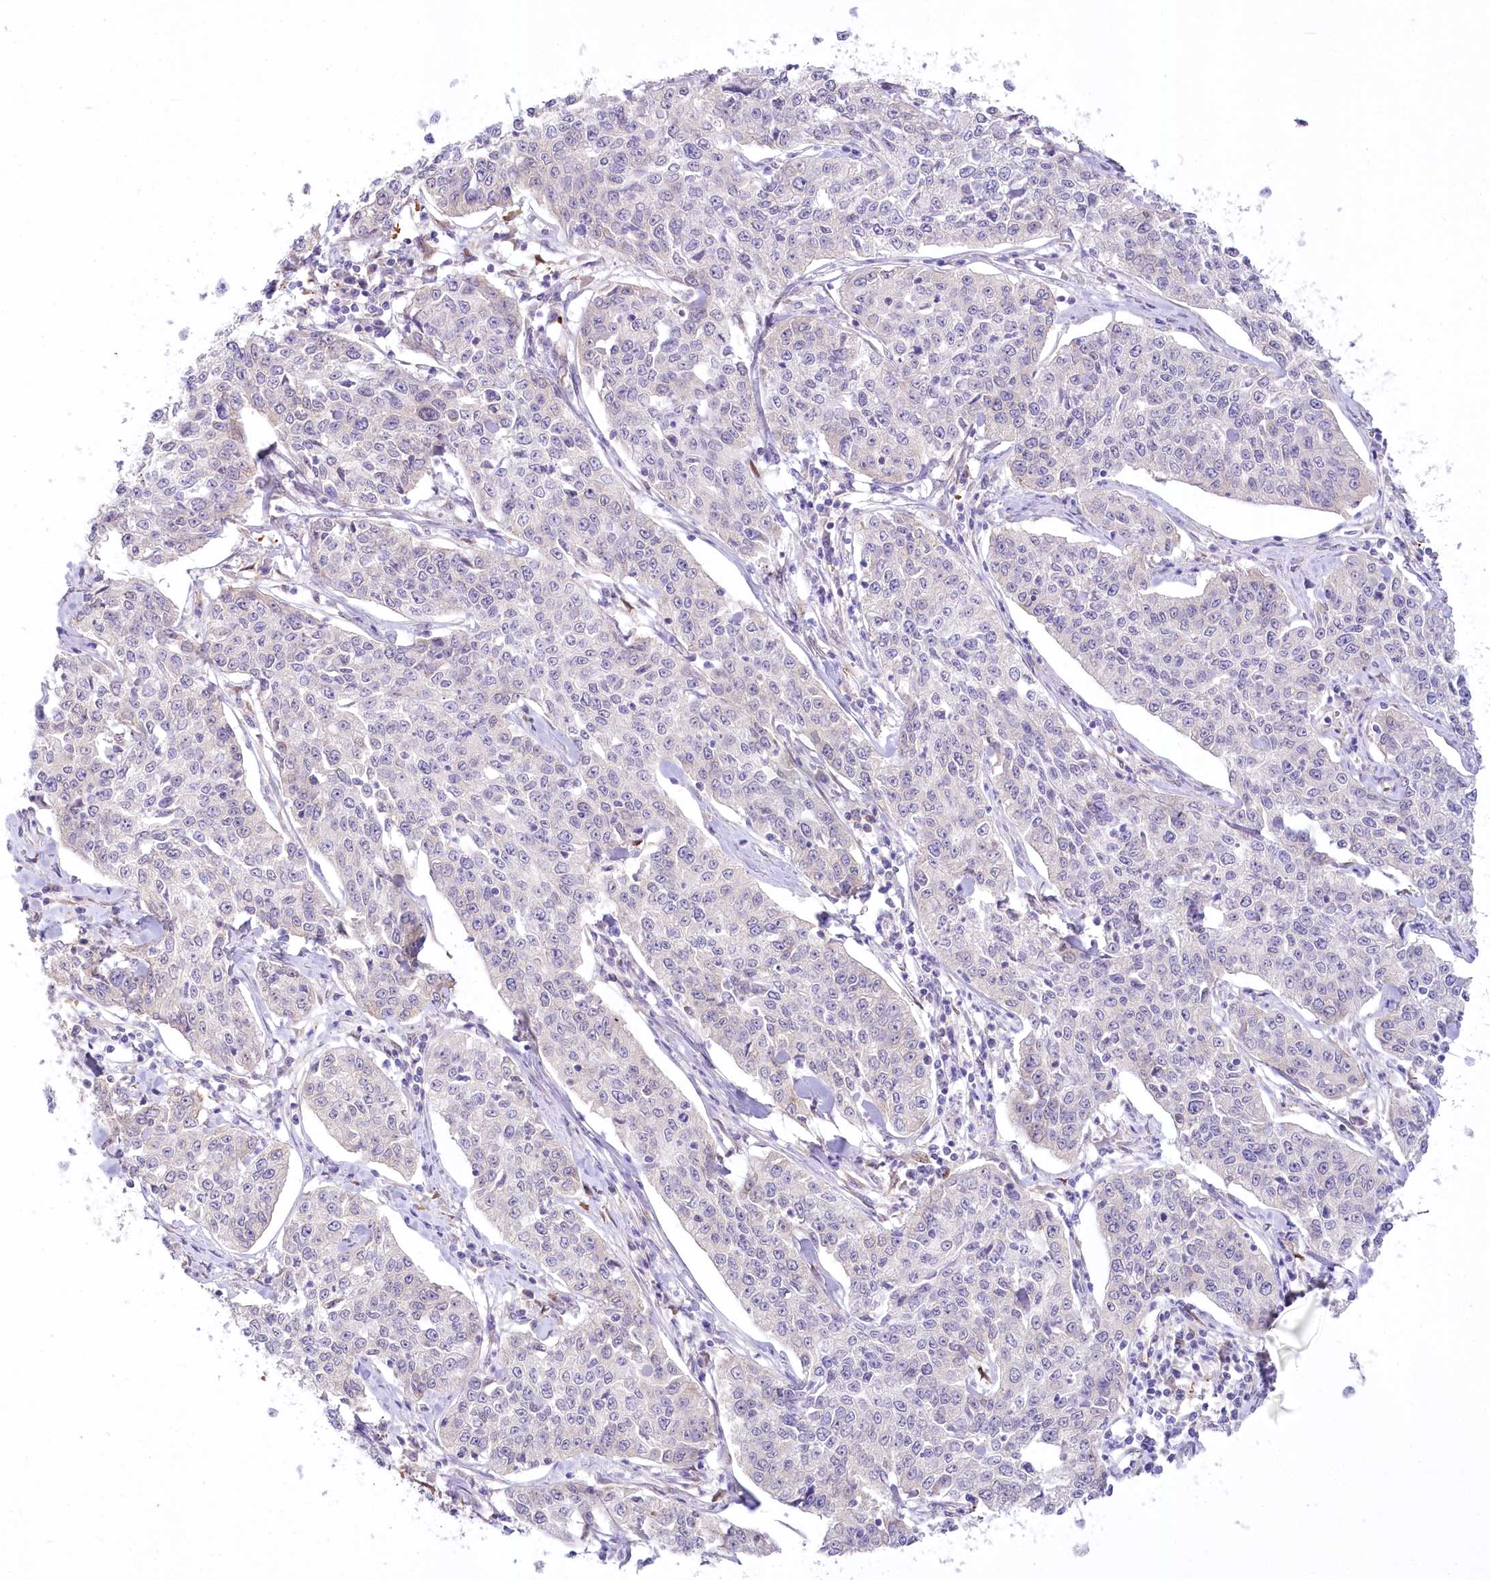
{"staining": {"intensity": "negative", "quantity": "none", "location": "none"}, "tissue": "cervical cancer", "cell_type": "Tumor cells", "image_type": "cancer", "snomed": [{"axis": "morphology", "description": "Squamous cell carcinoma, NOS"}, {"axis": "topography", "description": "Cervix"}], "caption": "A high-resolution histopathology image shows immunohistochemistry (IHC) staining of cervical cancer (squamous cell carcinoma), which exhibits no significant positivity in tumor cells.", "gene": "MYOZ1", "patient": {"sex": "female", "age": 35}}